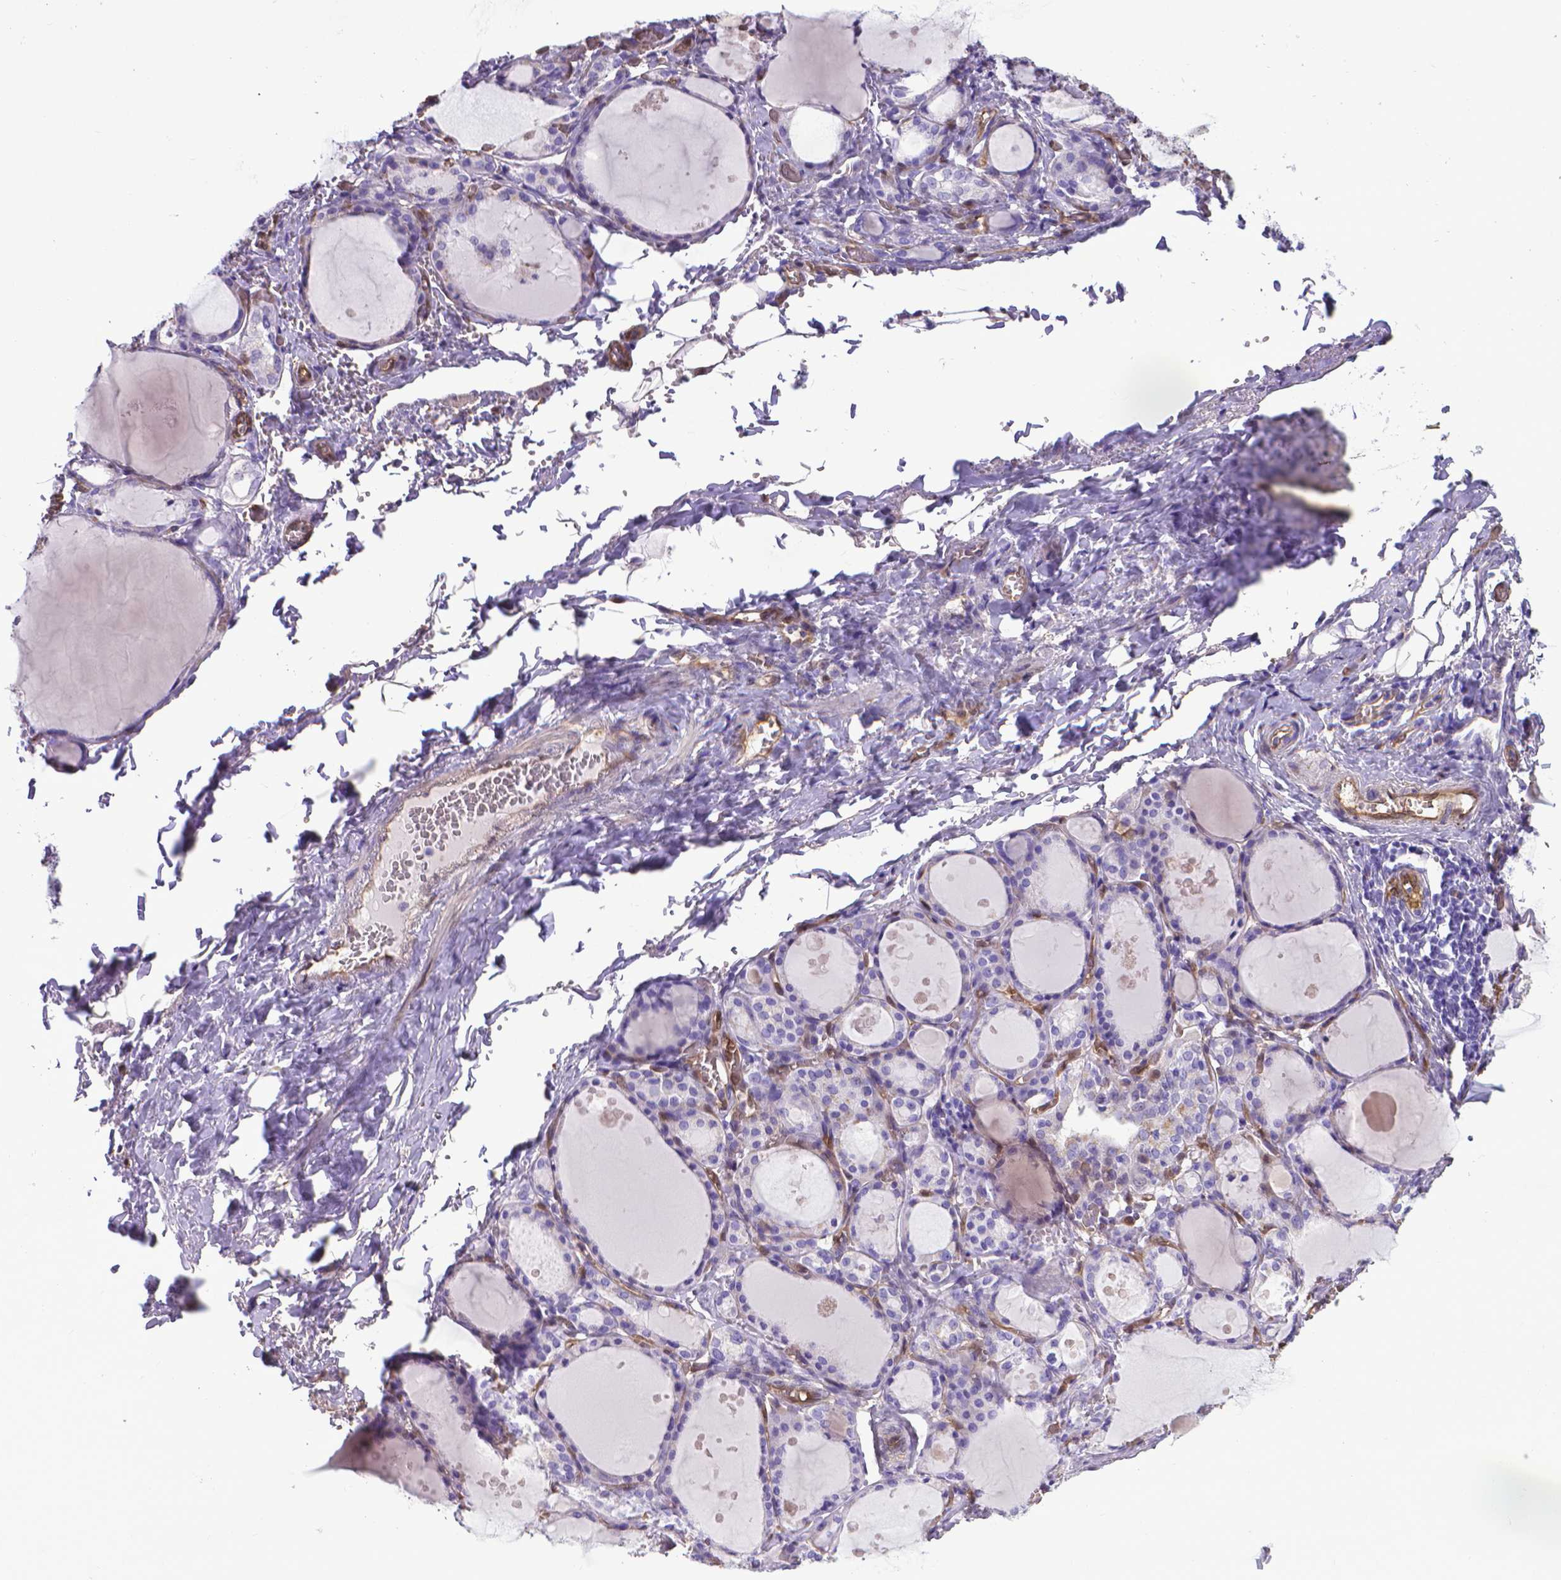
{"staining": {"intensity": "negative", "quantity": "none", "location": "none"}, "tissue": "thyroid gland", "cell_type": "Glandular cells", "image_type": "normal", "snomed": [{"axis": "morphology", "description": "Normal tissue, NOS"}, {"axis": "topography", "description": "Thyroid gland"}], "caption": "Immunohistochemistry (IHC) photomicrograph of benign thyroid gland: thyroid gland stained with DAB (3,3'-diaminobenzidine) demonstrates no significant protein staining in glandular cells.", "gene": "CLIC4", "patient": {"sex": "male", "age": 68}}